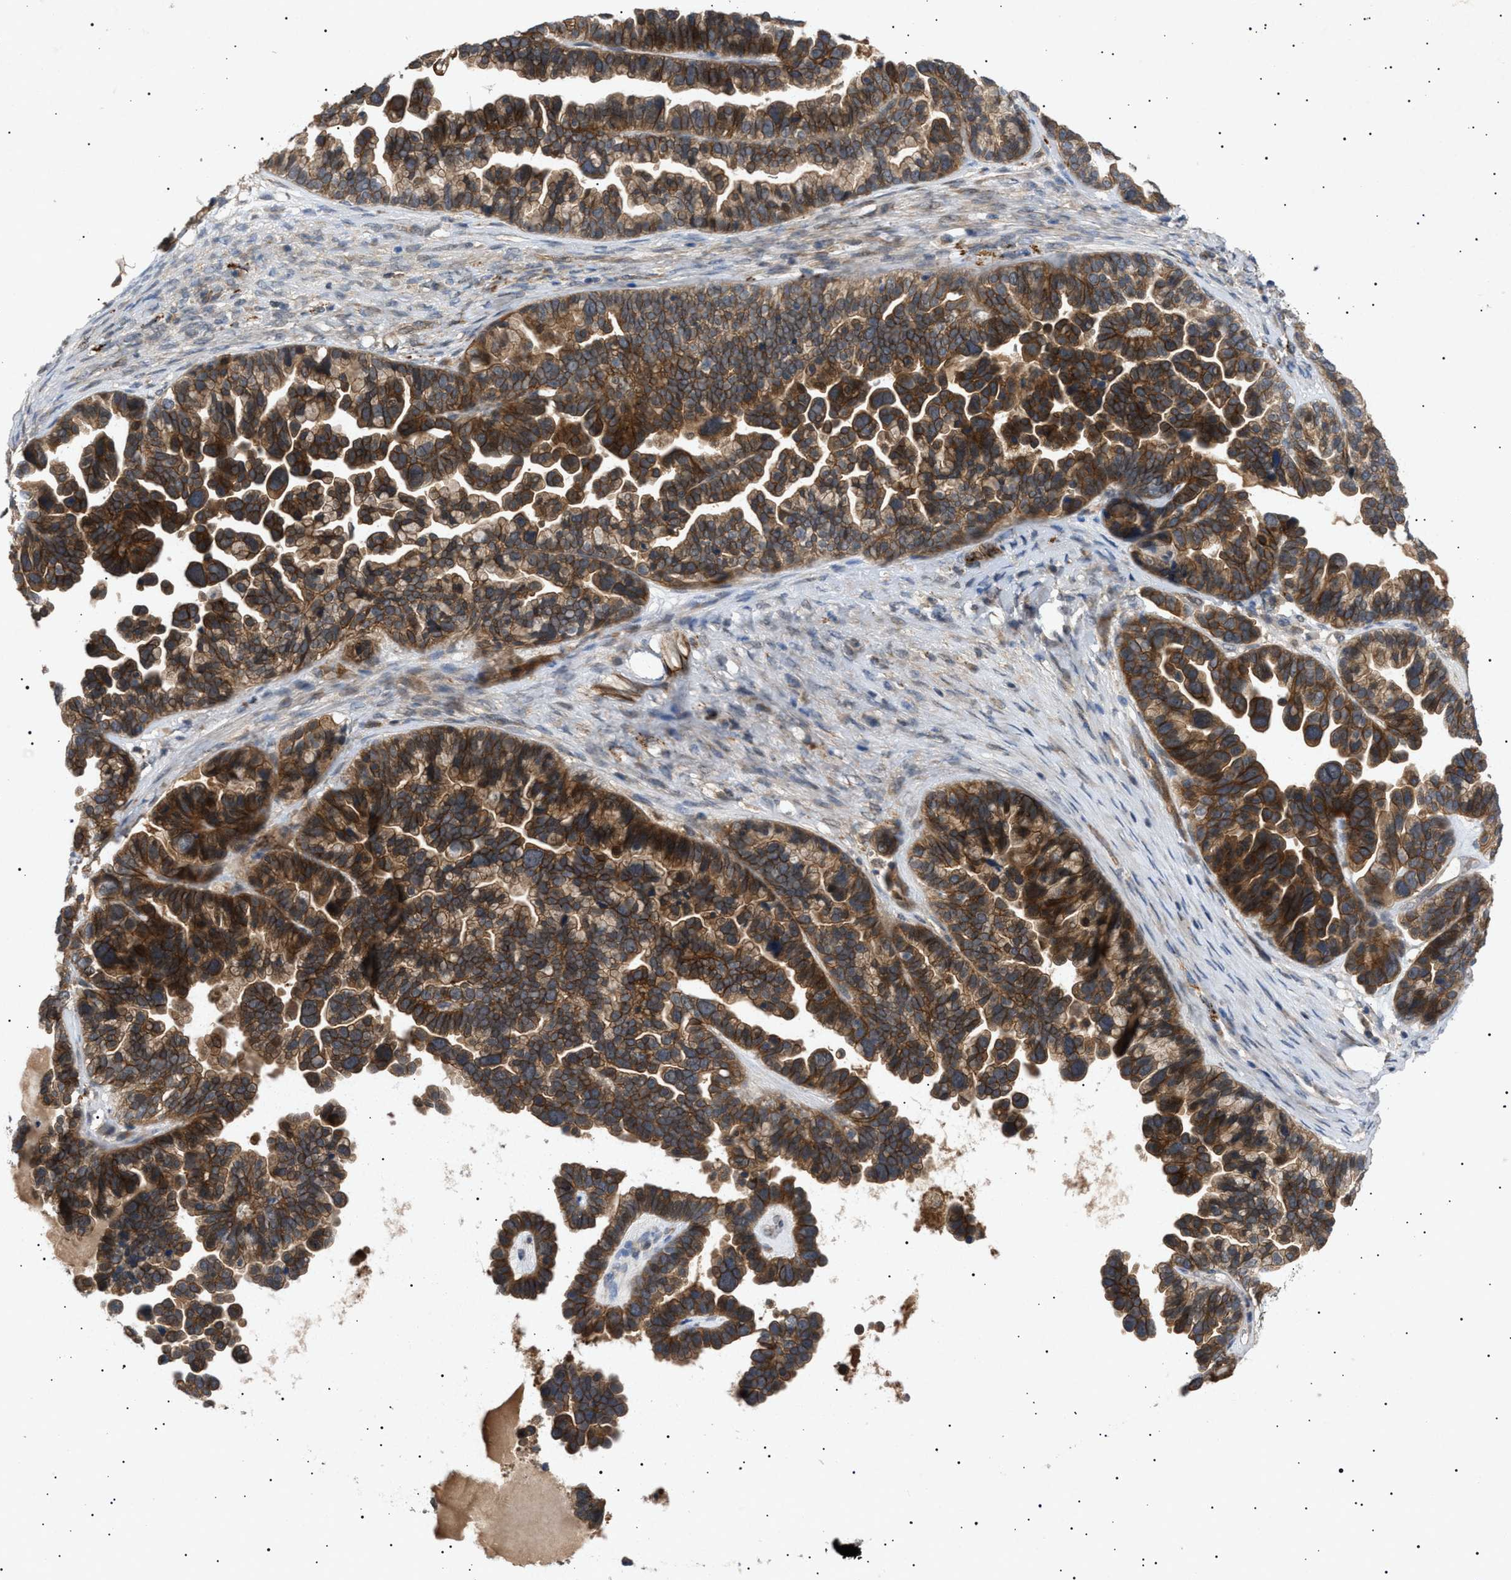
{"staining": {"intensity": "moderate", "quantity": ">75%", "location": "cytoplasmic/membranous"}, "tissue": "ovarian cancer", "cell_type": "Tumor cells", "image_type": "cancer", "snomed": [{"axis": "morphology", "description": "Cystadenocarcinoma, serous, NOS"}, {"axis": "topography", "description": "Ovary"}], "caption": "Moderate cytoplasmic/membranous expression is identified in about >75% of tumor cells in ovarian cancer (serous cystadenocarcinoma).", "gene": "SIRT5", "patient": {"sex": "female", "age": 56}}